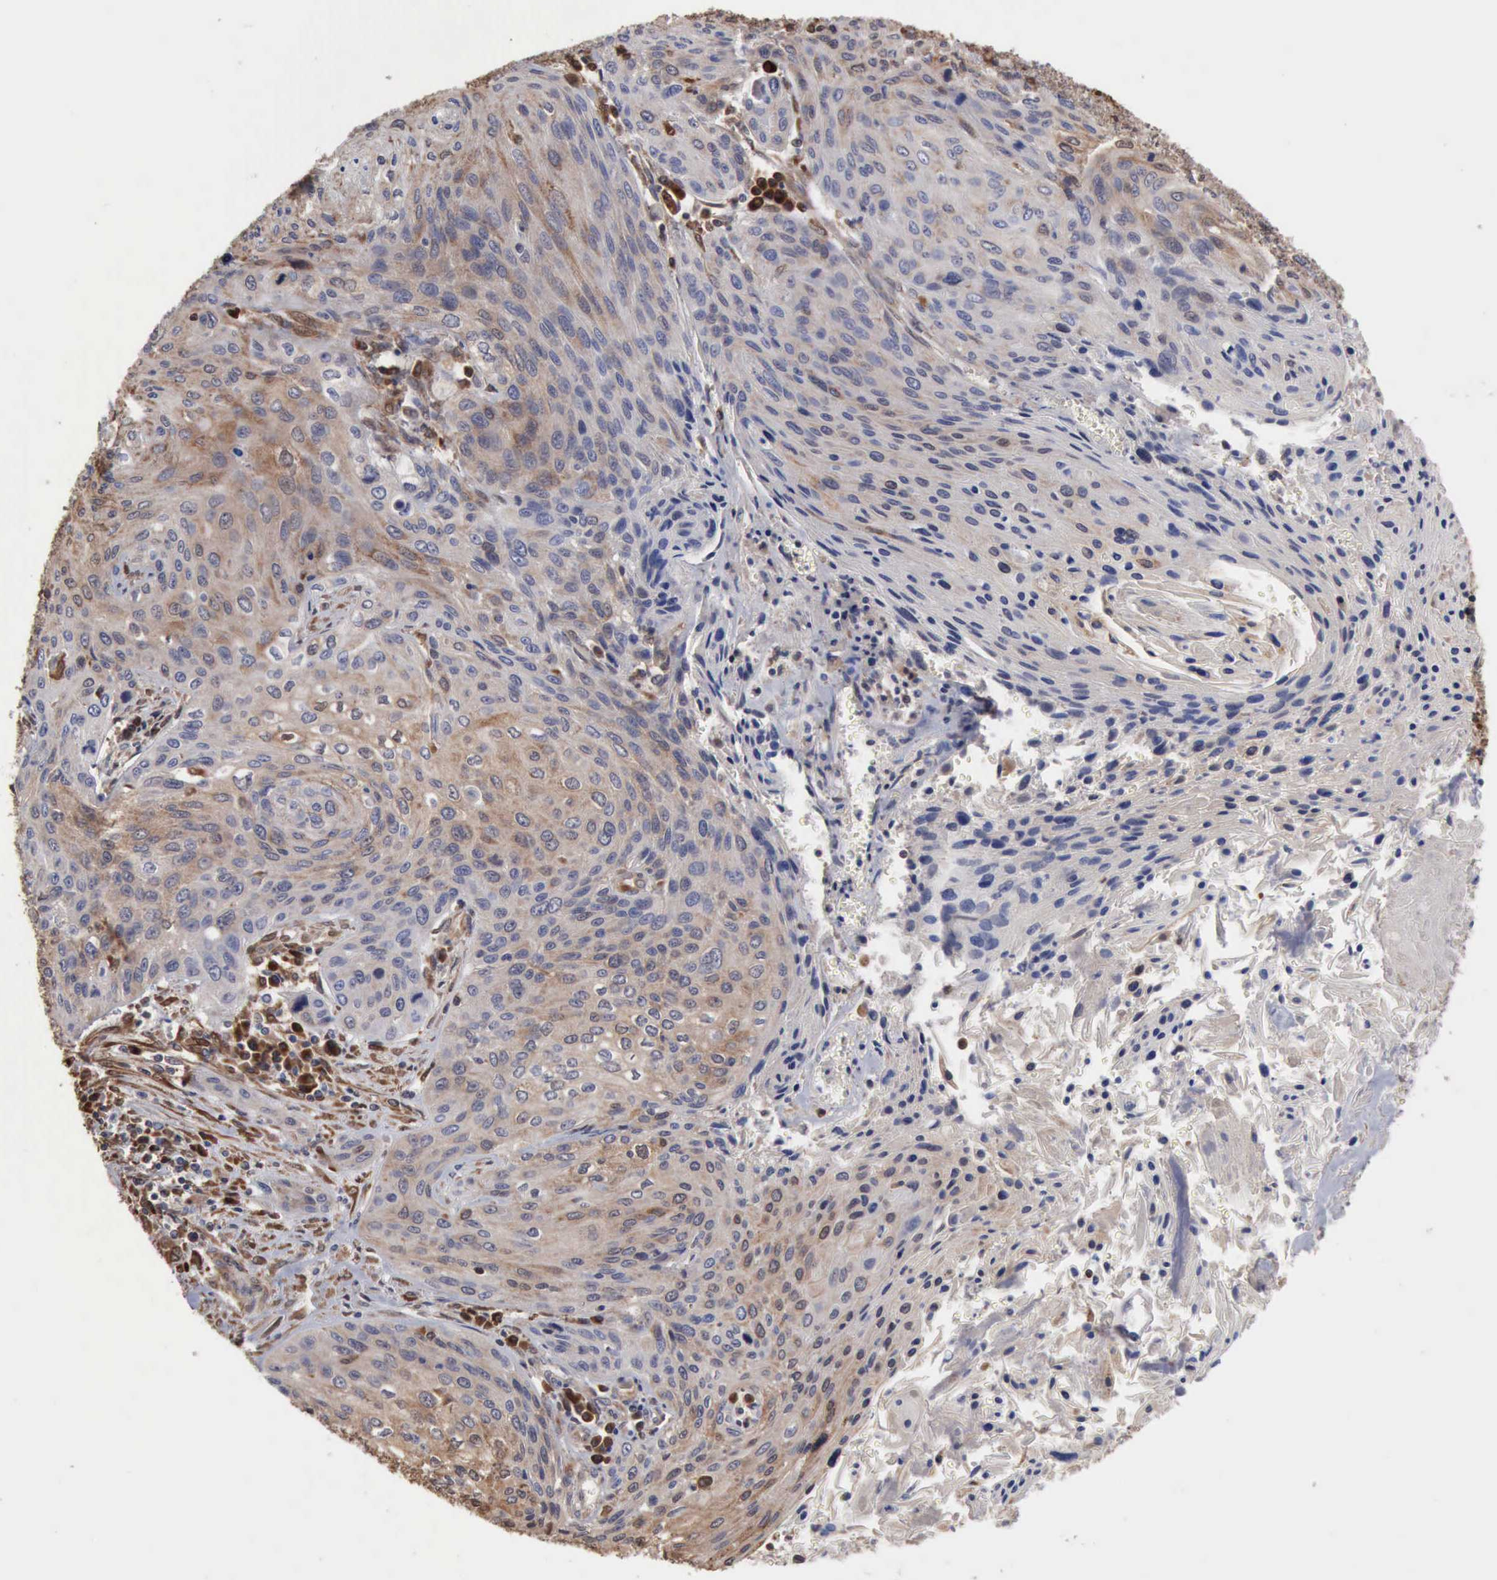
{"staining": {"intensity": "moderate", "quantity": "25%-75%", "location": "cytoplasmic/membranous"}, "tissue": "cervical cancer", "cell_type": "Tumor cells", "image_type": "cancer", "snomed": [{"axis": "morphology", "description": "Squamous cell carcinoma, NOS"}, {"axis": "topography", "description": "Cervix"}], "caption": "Cervical cancer was stained to show a protein in brown. There is medium levels of moderate cytoplasmic/membranous staining in about 25%-75% of tumor cells. The protein of interest is stained brown, and the nuclei are stained in blue (DAB (3,3'-diaminobenzidine) IHC with brightfield microscopy, high magnification).", "gene": "APOL2", "patient": {"sex": "female", "age": 32}}